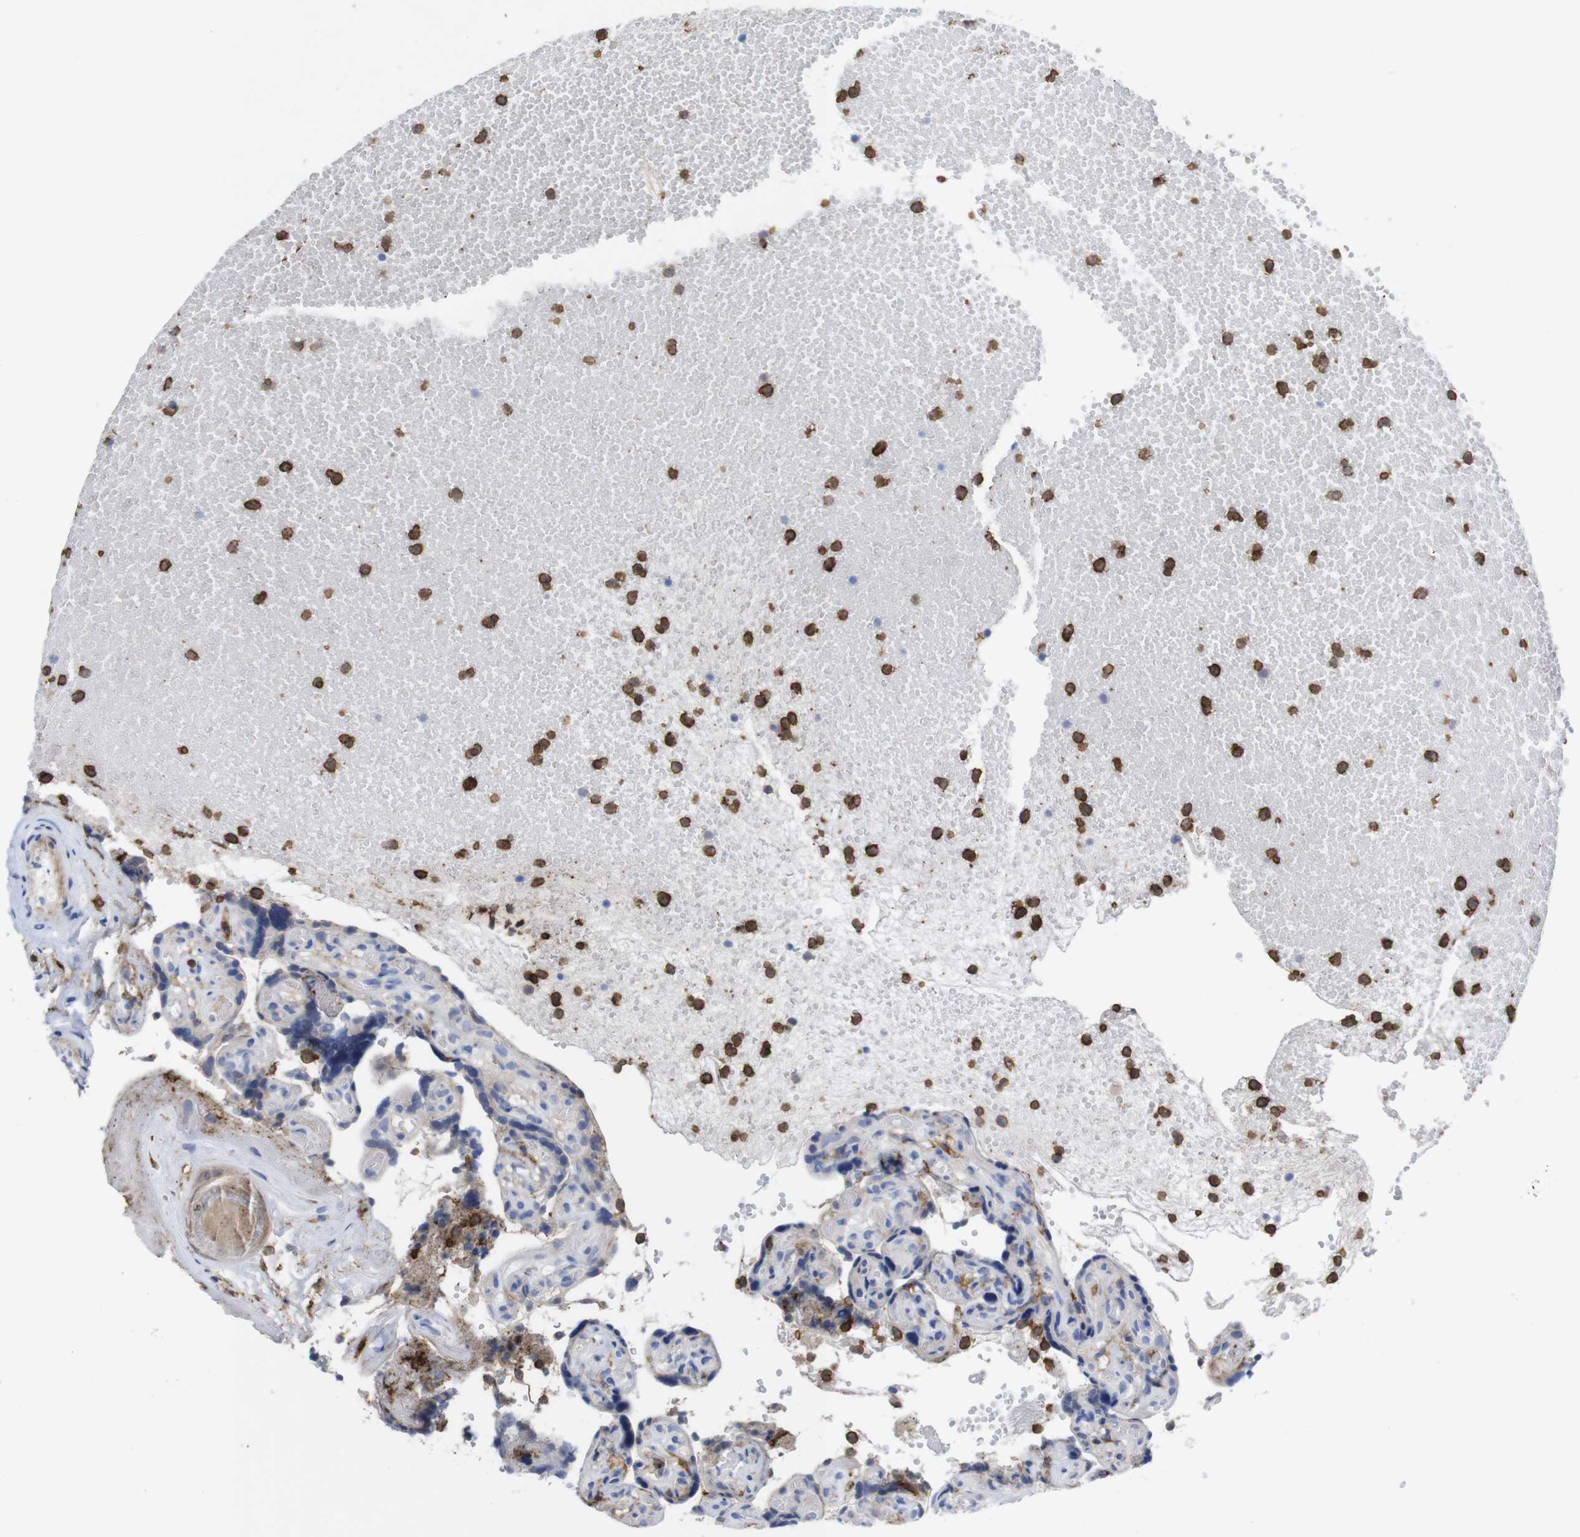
{"staining": {"intensity": "negative", "quantity": "none", "location": "none"}, "tissue": "placenta", "cell_type": "Trophoblastic cells", "image_type": "normal", "snomed": [{"axis": "morphology", "description": "Normal tissue, NOS"}, {"axis": "topography", "description": "Placenta"}], "caption": "Immunohistochemical staining of unremarkable placenta reveals no significant staining in trophoblastic cells. (DAB (3,3'-diaminobenzidine) immunohistochemistry with hematoxylin counter stain).", "gene": "C5AR1", "patient": {"sex": "female", "age": 30}}